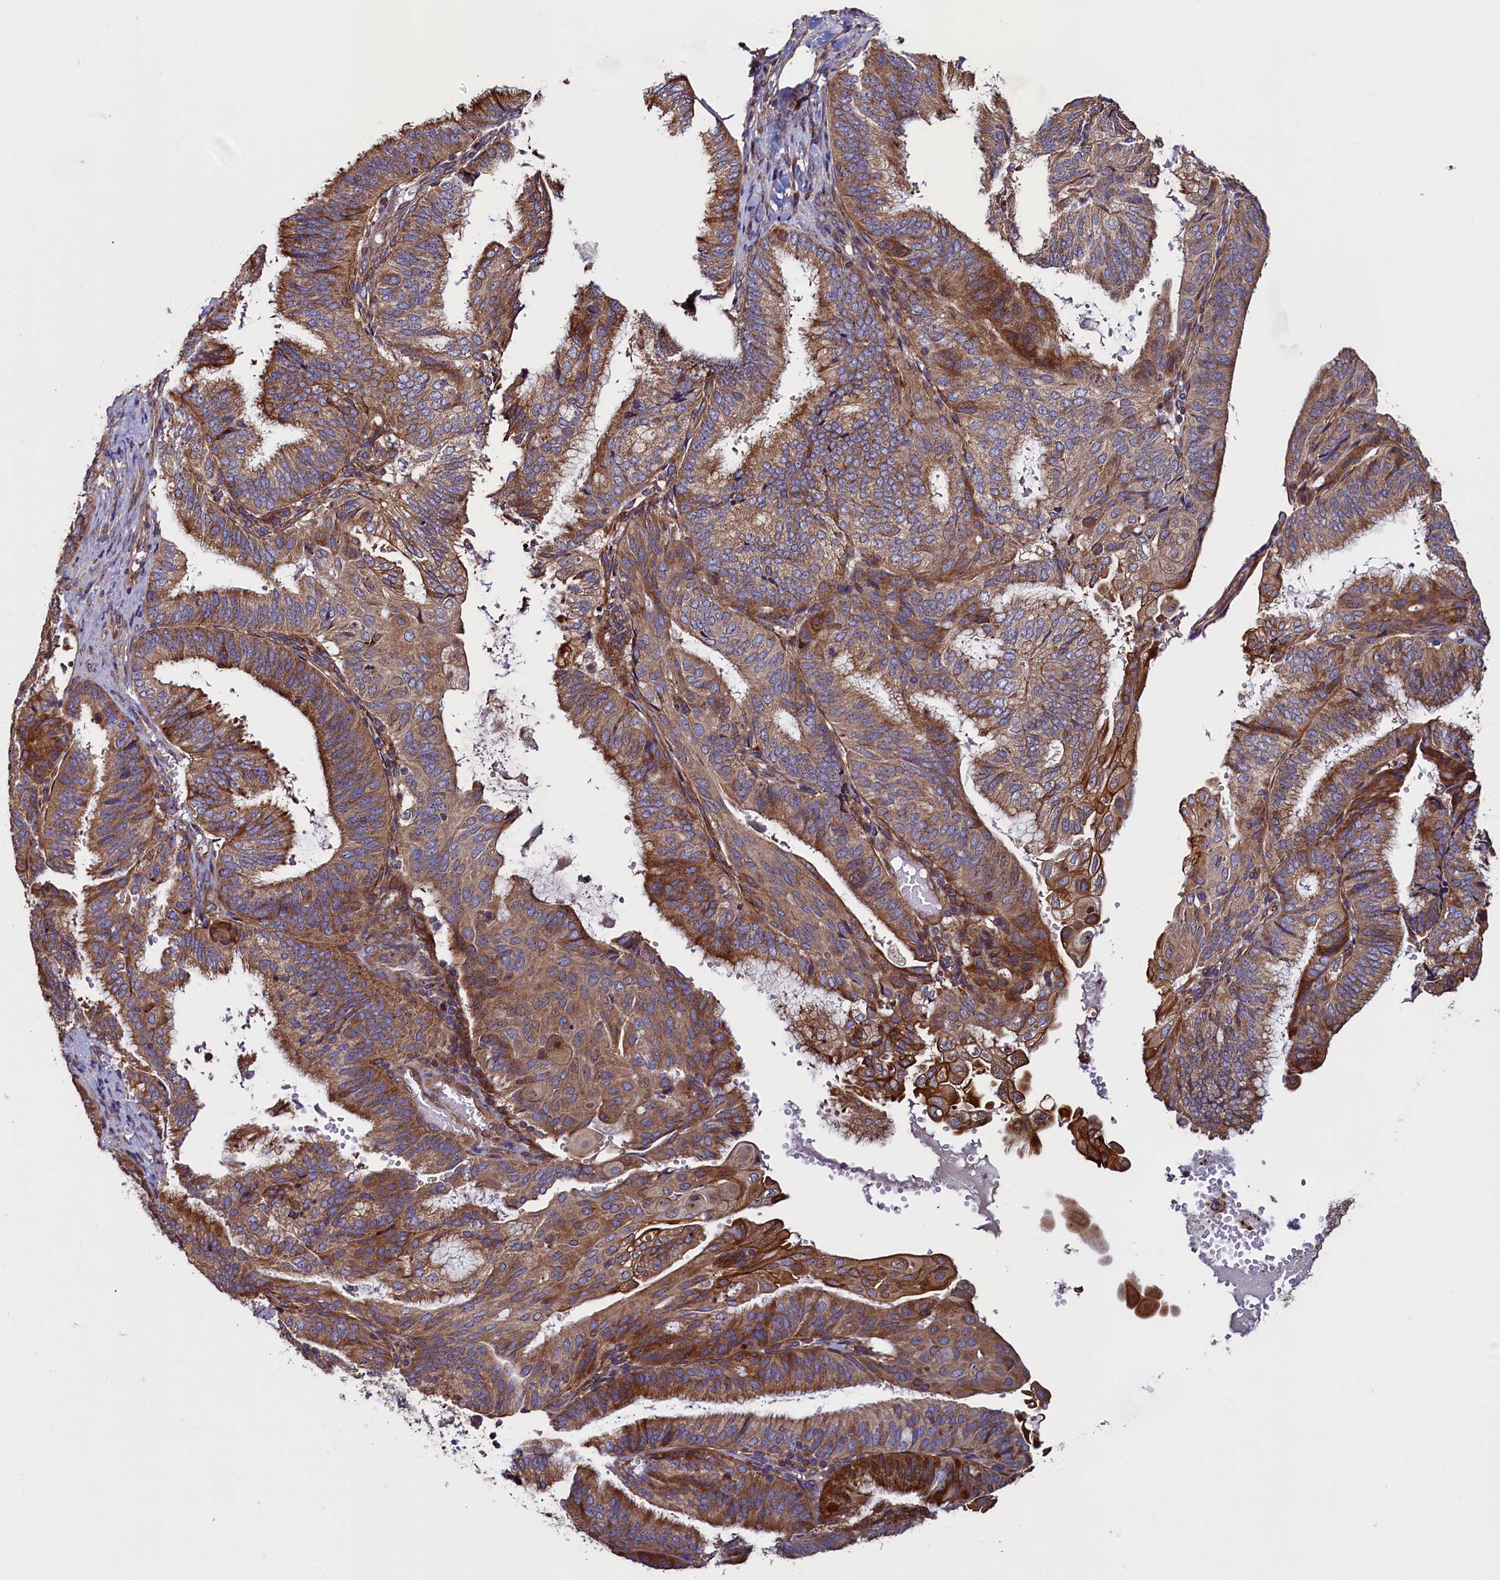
{"staining": {"intensity": "moderate", "quantity": ">75%", "location": "cytoplasmic/membranous"}, "tissue": "endometrial cancer", "cell_type": "Tumor cells", "image_type": "cancer", "snomed": [{"axis": "morphology", "description": "Adenocarcinoma, NOS"}, {"axis": "topography", "description": "Endometrium"}], "caption": "The histopathology image shows a brown stain indicating the presence of a protein in the cytoplasmic/membranous of tumor cells in endometrial adenocarcinoma. (DAB (3,3'-diaminobenzidine) IHC with brightfield microscopy, high magnification).", "gene": "ATXN2L", "patient": {"sex": "female", "age": 49}}